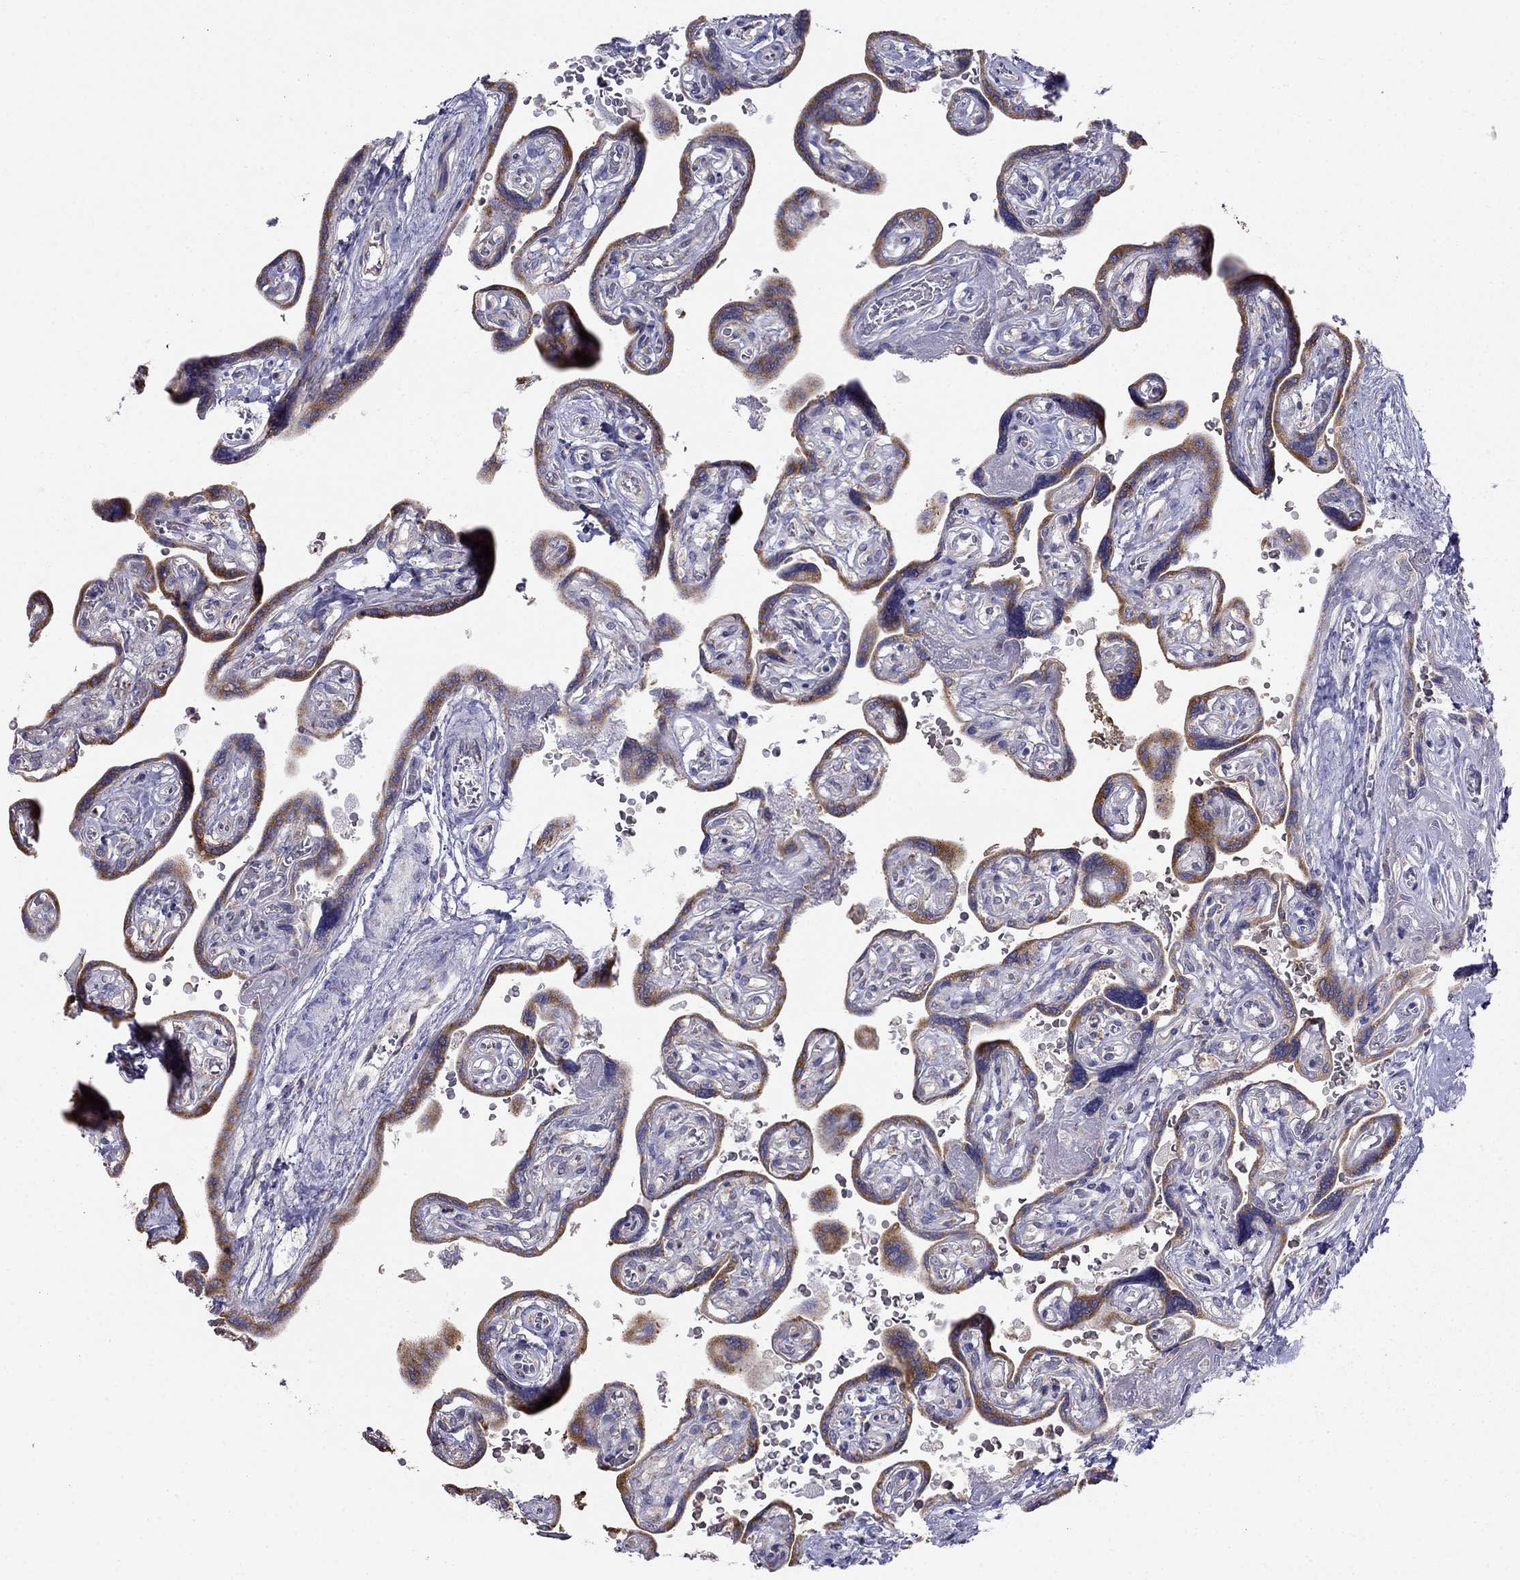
{"staining": {"intensity": "weak", "quantity": ">75%", "location": "cytoplasmic/membranous"}, "tissue": "placenta", "cell_type": "Decidual cells", "image_type": "normal", "snomed": [{"axis": "morphology", "description": "Normal tissue, NOS"}, {"axis": "topography", "description": "Placenta"}], "caption": "Decidual cells exhibit low levels of weak cytoplasmic/membranous positivity in about >75% of cells in normal human placenta. The staining was performed using DAB (3,3'-diaminobenzidine), with brown indicating positive protein expression. Nuclei are stained blue with hematoxylin.", "gene": "LONRF2", "patient": {"sex": "female", "age": 32}}